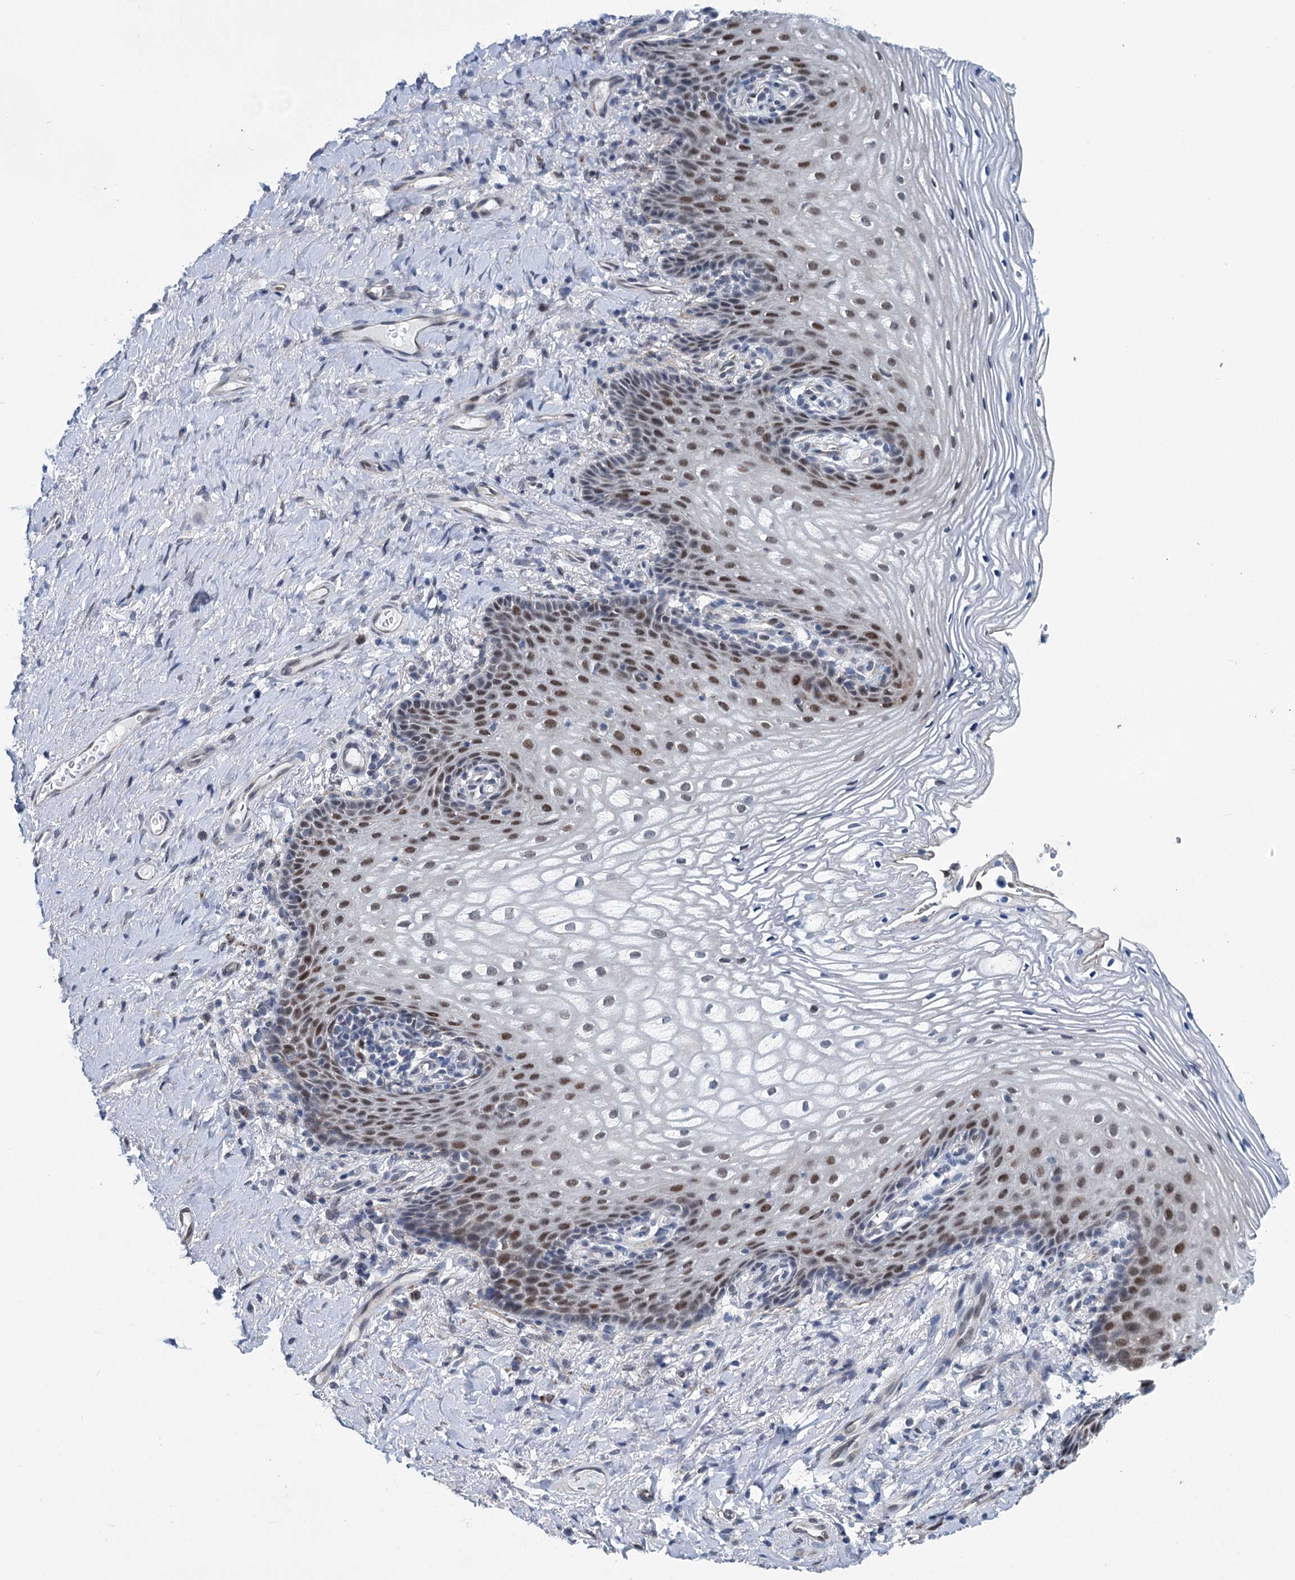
{"staining": {"intensity": "moderate", "quantity": "<25%", "location": "nuclear"}, "tissue": "vagina", "cell_type": "Squamous epithelial cells", "image_type": "normal", "snomed": [{"axis": "morphology", "description": "Normal tissue, NOS"}, {"axis": "topography", "description": "Vagina"}], "caption": "Moderate nuclear staining is present in approximately <25% of squamous epithelial cells in benign vagina. The staining is performed using DAB (3,3'-diaminobenzidine) brown chromogen to label protein expression. The nuclei are counter-stained blue using hematoxylin.", "gene": "MORN3", "patient": {"sex": "female", "age": 60}}